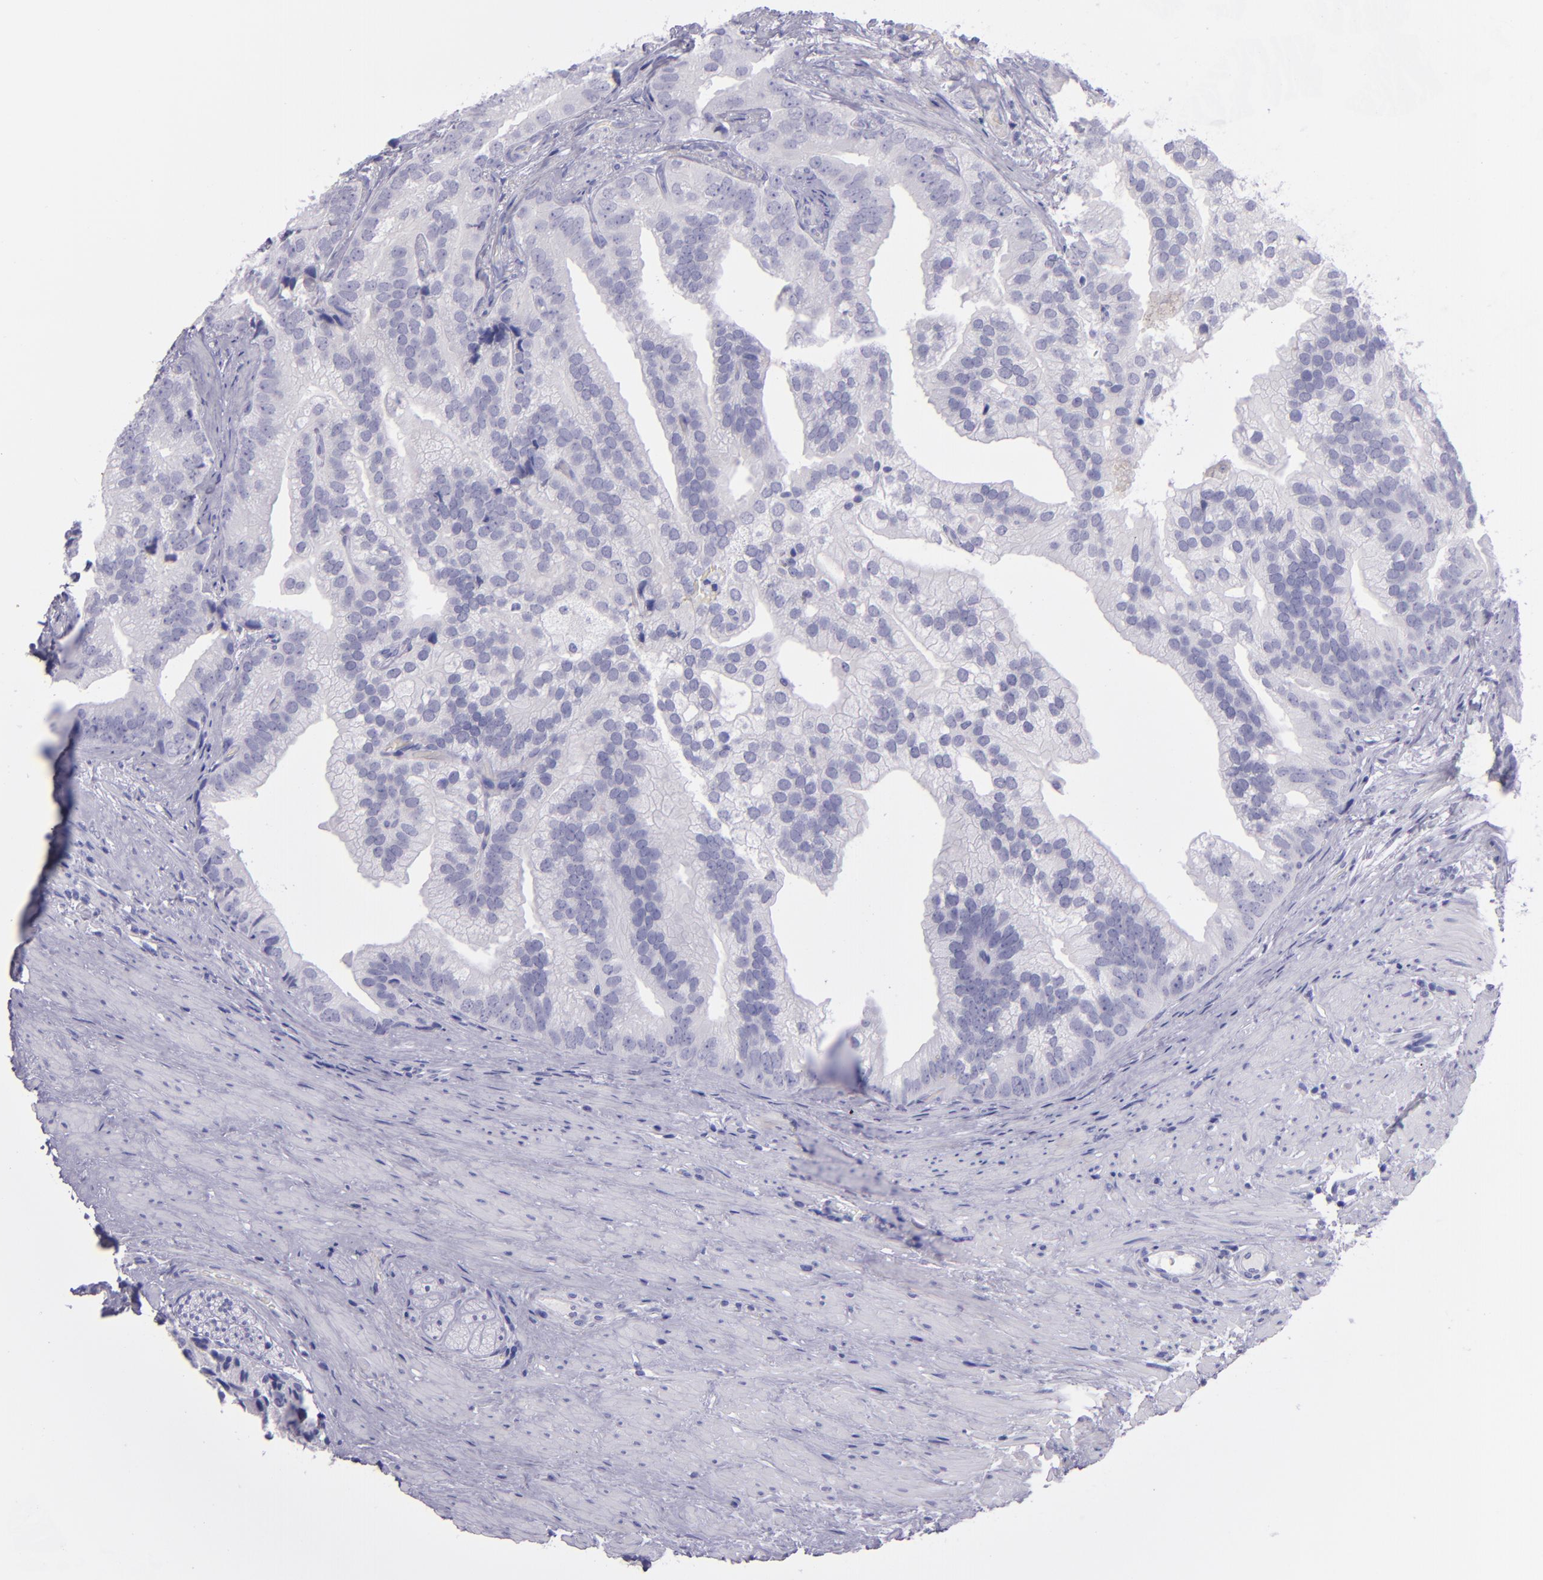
{"staining": {"intensity": "negative", "quantity": "none", "location": "none"}, "tissue": "prostate cancer", "cell_type": "Tumor cells", "image_type": "cancer", "snomed": [{"axis": "morphology", "description": "Adenocarcinoma, Low grade"}, {"axis": "topography", "description": "Prostate"}], "caption": "The immunohistochemistry (IHC) photomicrograph has no significant expression in tumor cells of prostate cancer tissue.", "gene": "TNNT3", "patient": {"sex": "male", "age": 71}}